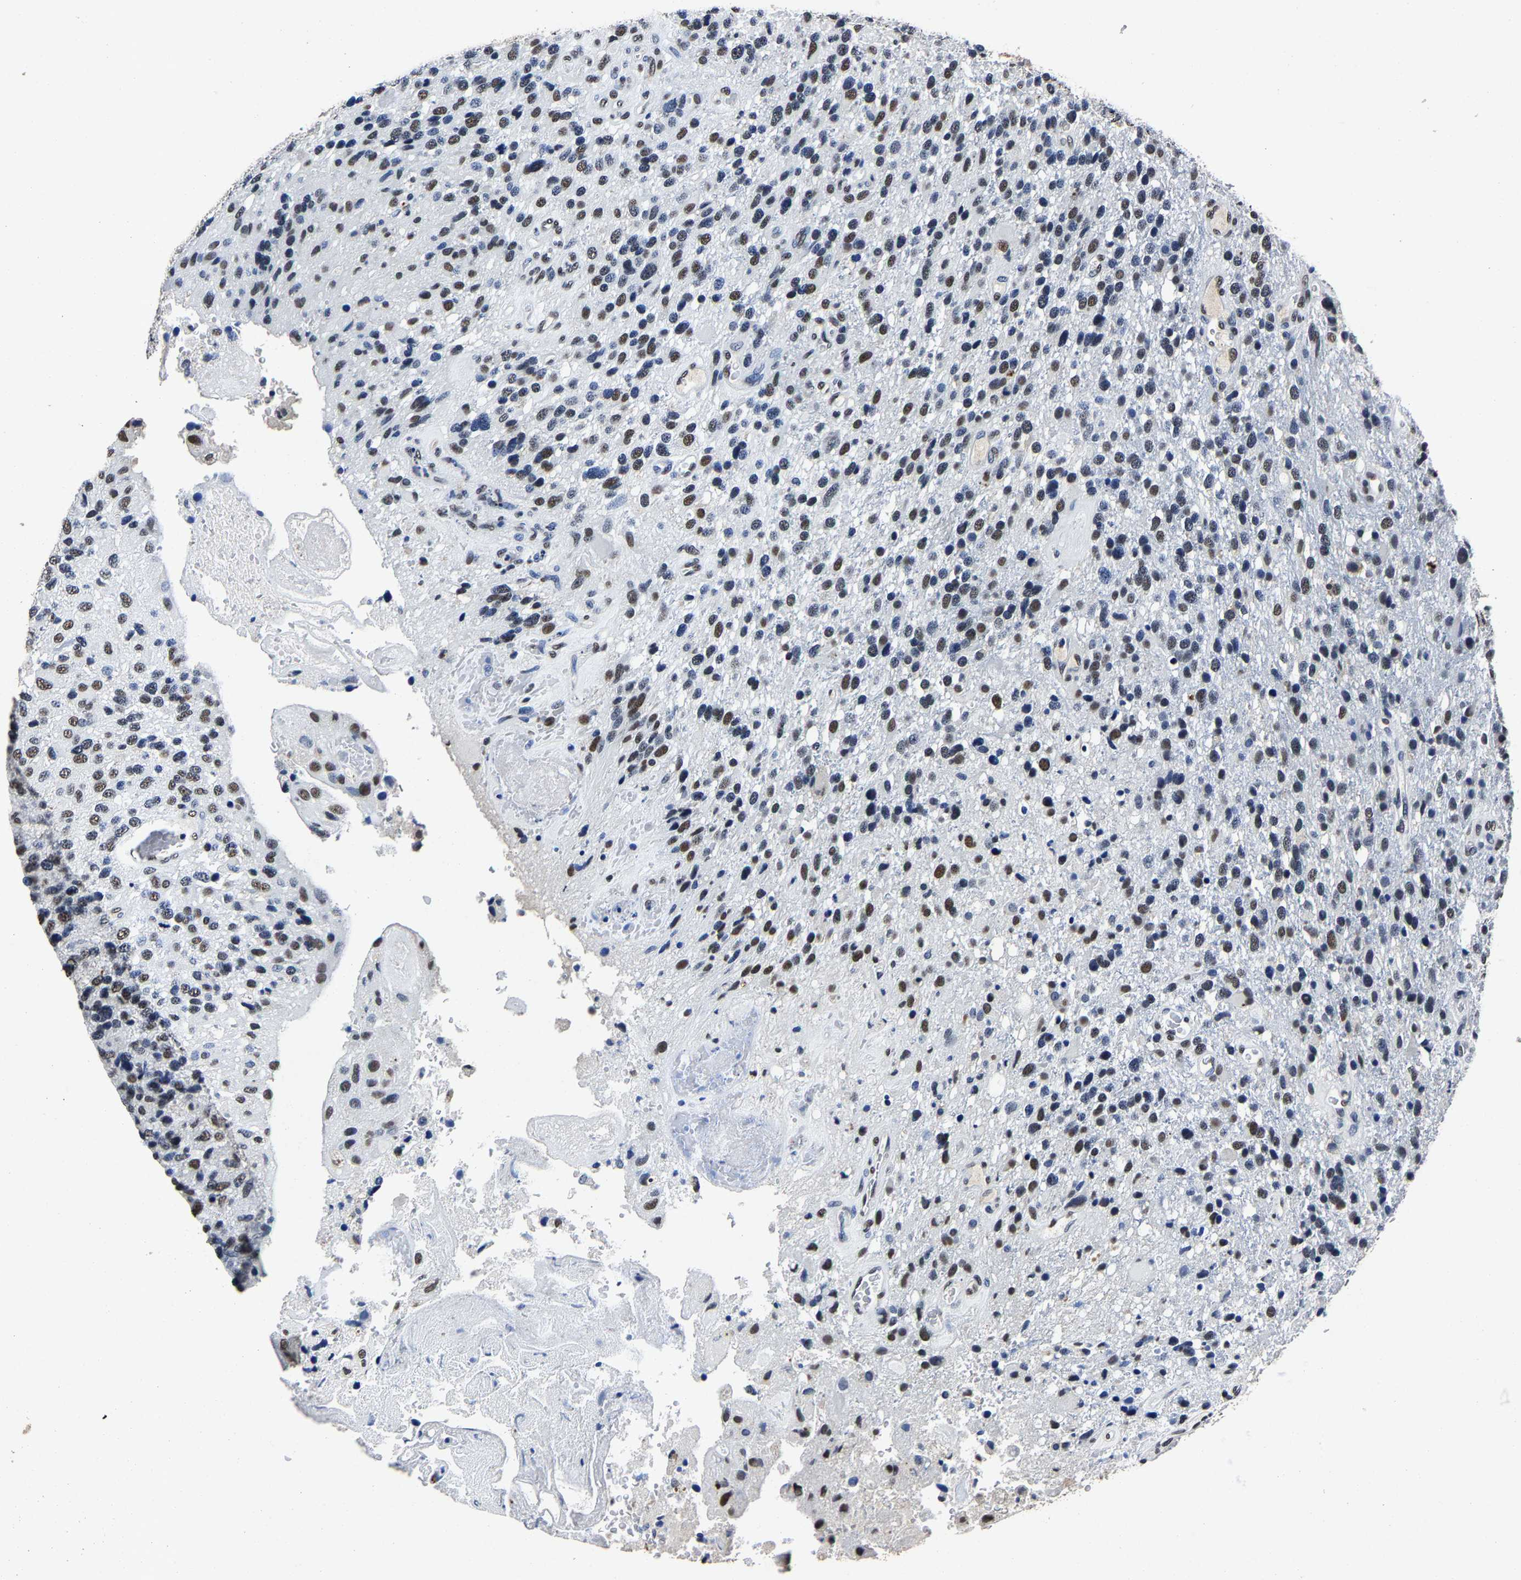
{"staining": {"intensity": "moderate", "quantity": "25%-75%", "location": "nuclear"}, "tissue": "glioma", "cell_type": "Tumor cells", "image_type": "cancer", "snomed": [{"axis": "morphology", "description": "Glioma, malignant, High grade"}, {"axis": "topography", "description": "Brain"}], "caption": "DAB (3,3'-diaminobenzidine) immunohistochemical staining of human malignant glioma (high-grade) exhibits moderate nuclear protein positivity in approximately 25%-75% of tumor cells.", "gene": "RBM45", "patient": {"sex": "female", "age": 58}}